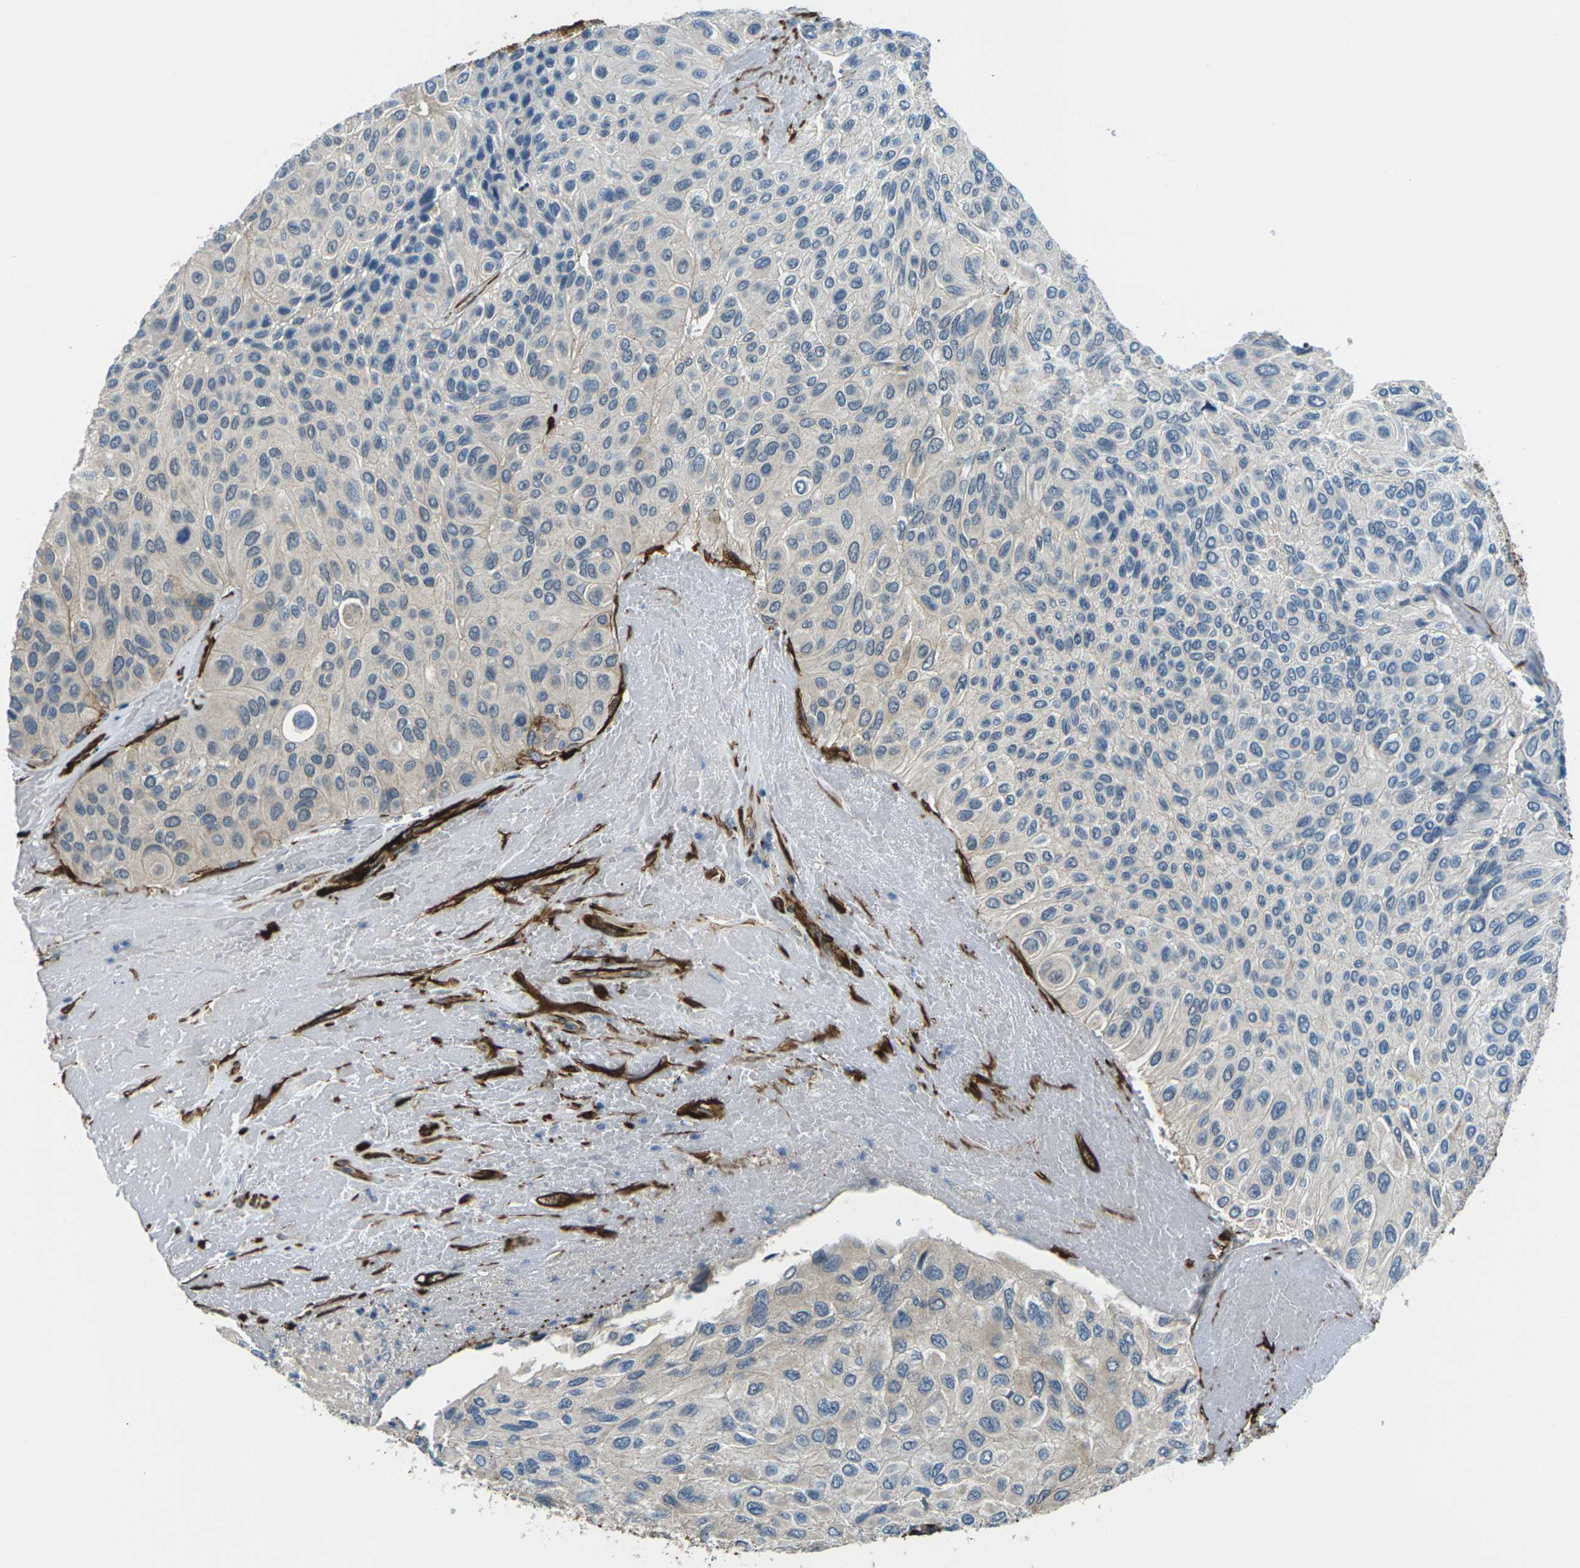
{"staining": {"intensity": "negative", "quantity": "none", "location": "none"}, "tissue": "urothelial cancer", "cell_type": "Tumor cells", "image_type": "cancer", "snomed": [{"axis": "morphology", "description": "Urothelial carcinoma, High grade"}, {"axis": "topography", "description": "Urinary bladder"}], "caption": "A histopathology image of urothelial carcinoma (high-grade) stained for a protein exhibits no brown staining in tumor cells.", "gene": "GRAMD1C", "patient": {"sex": "male", "age": 66}}